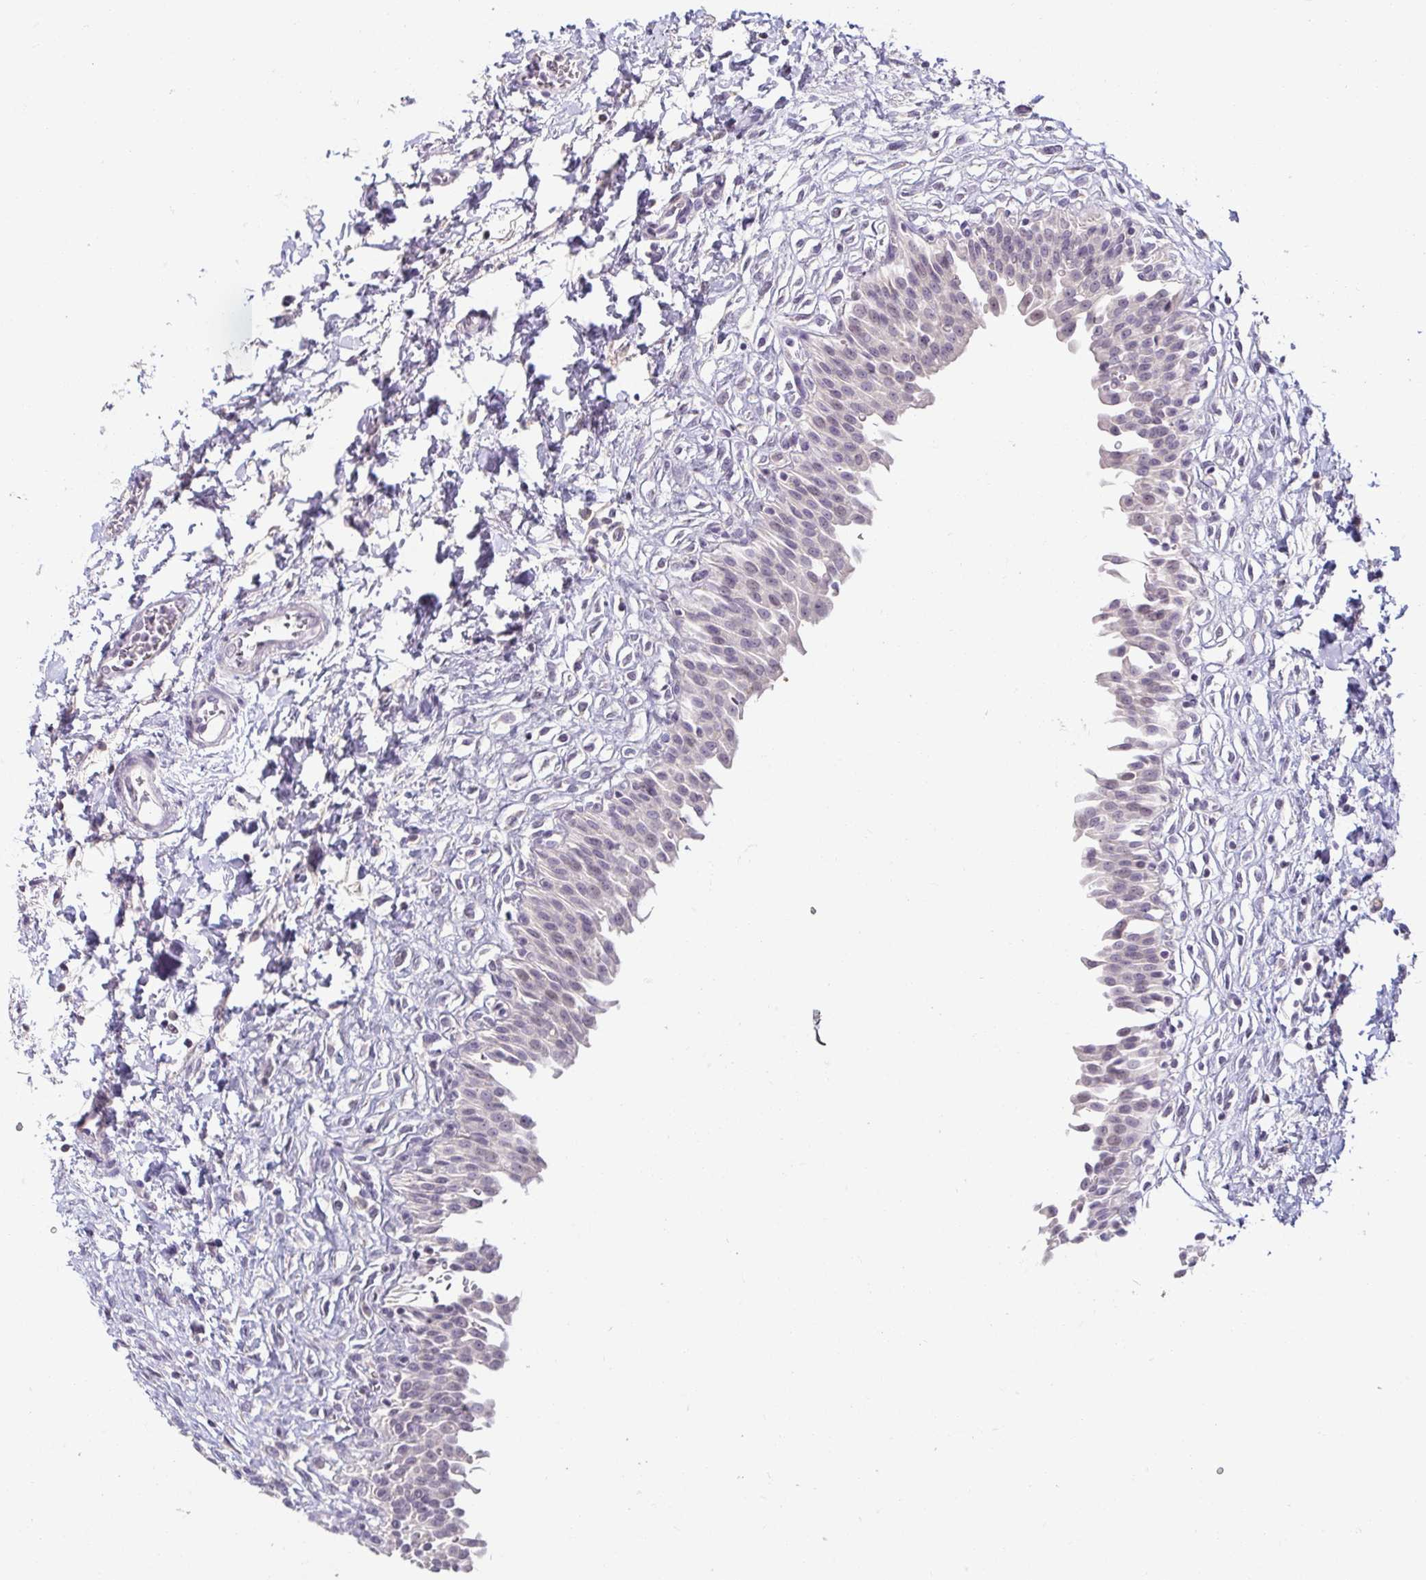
{"staining": {"intensity": "weak", "quantity": "<25%", "location": "nuclear"}, "tissue": "urinary bladder", "cell_type": "Urothelial cells", "image_type": "normal", "snomed": [{"axis": "morphology", "description": "Normal tissue, NOS"}, {"axis": "topography", "description": "Urinary bladder"}], "caption": "A high-resolution photomicrograph shows IHC staining of unremarkable urinary bladder, which shows no significant expression in urothelial cells. (DAB immunohistochemistry with hematoxylin counter stain).", "gene": "DDN", "patient": {"sex": "male", "age": 37}}